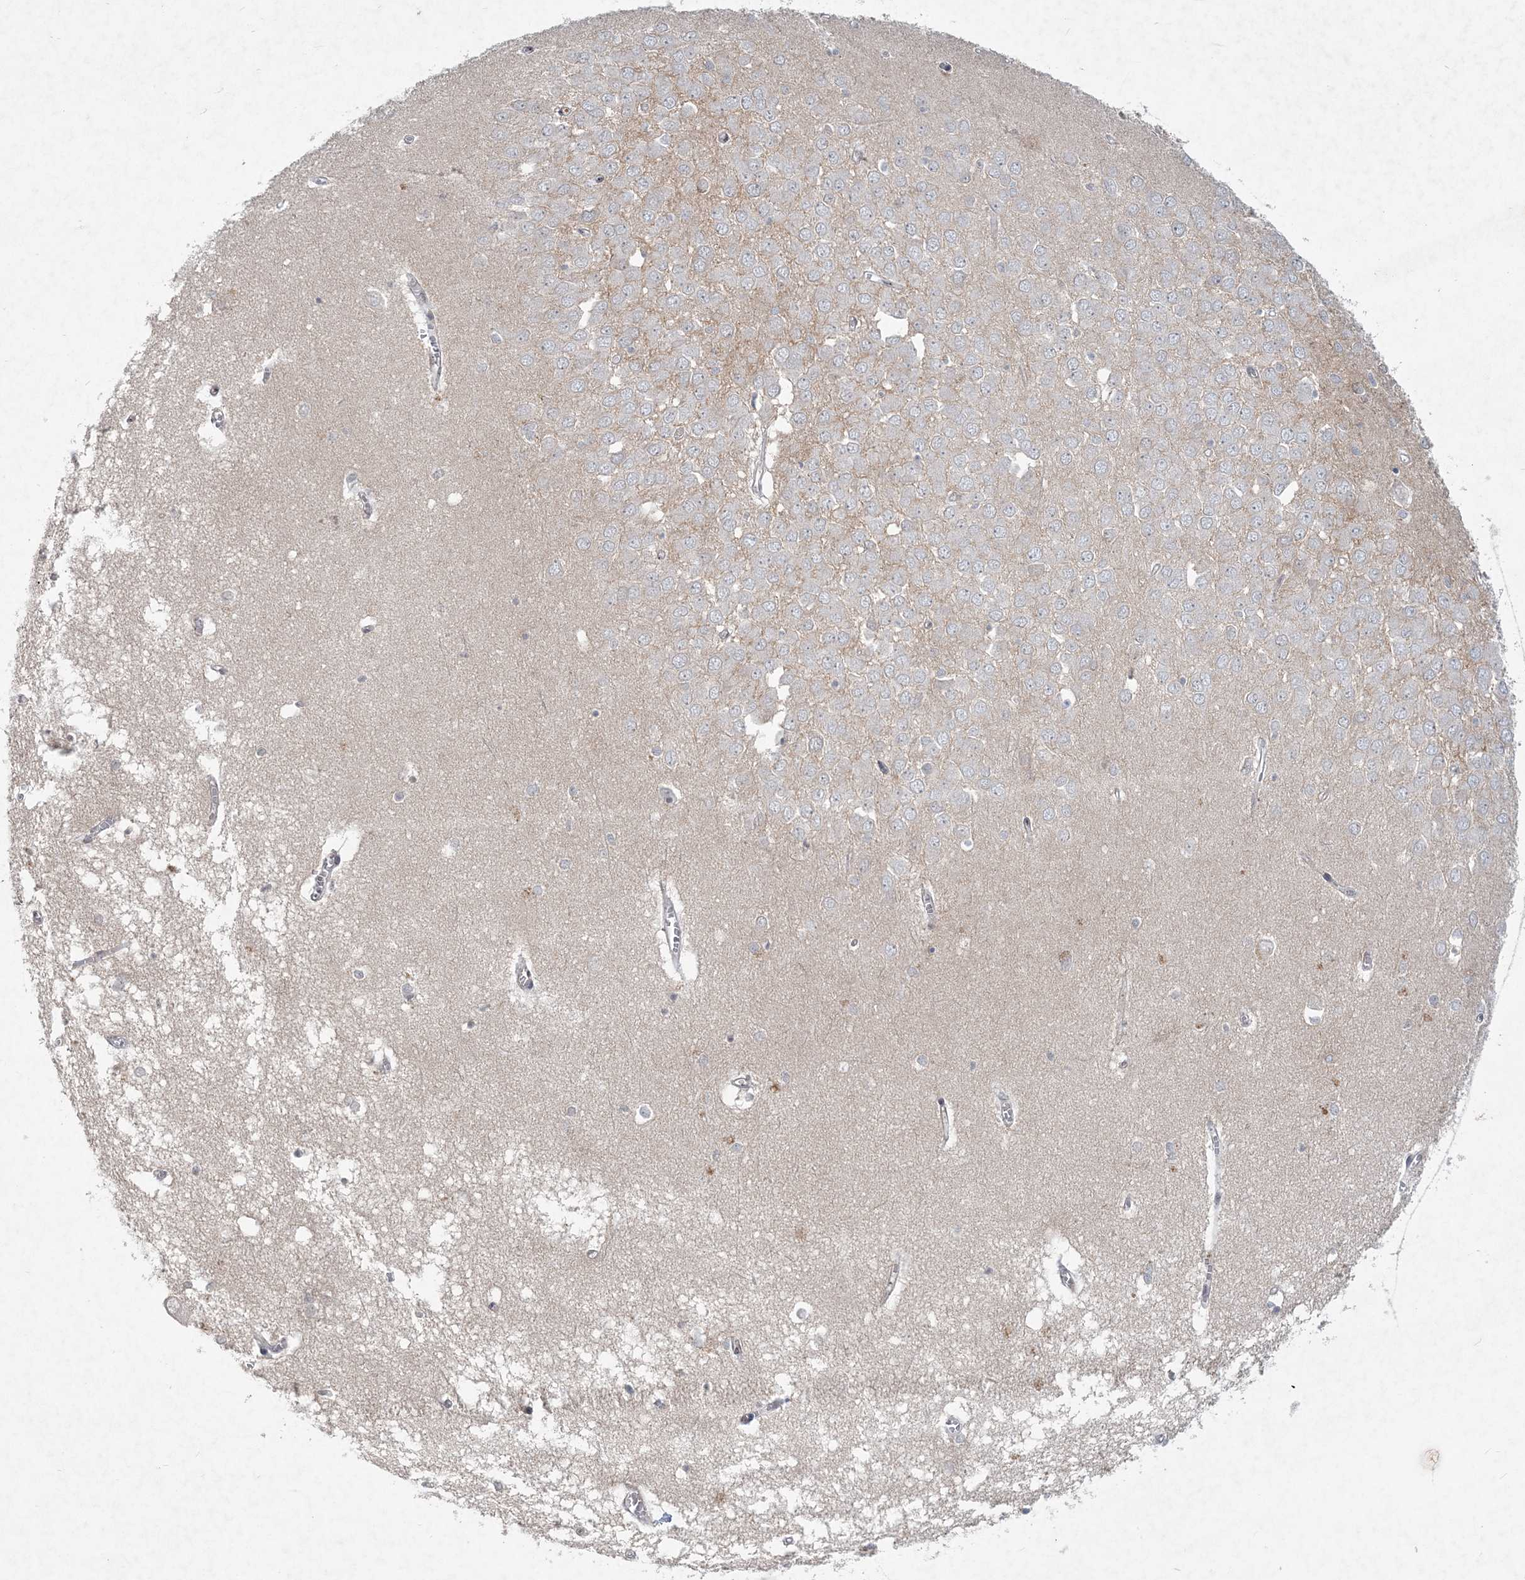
{"staining": {"intensity": "negative", "quantity": "none", "location": "none"}, "tissue": "hippocampus", "cell_type": "Glial cells", "image_type": "normal", "snomed": [{"axis": "morphology", "description": "Normal tissue, NOS"}, {"axis": "topography", "description": "Hippocampus"}], "caption": "The histopathology image reveals no staining of glial cells in normal hippocampus. Nuclei are stained in blue.", "gene": "GIN1", "patient": {"sex": "male", "age": 70}}